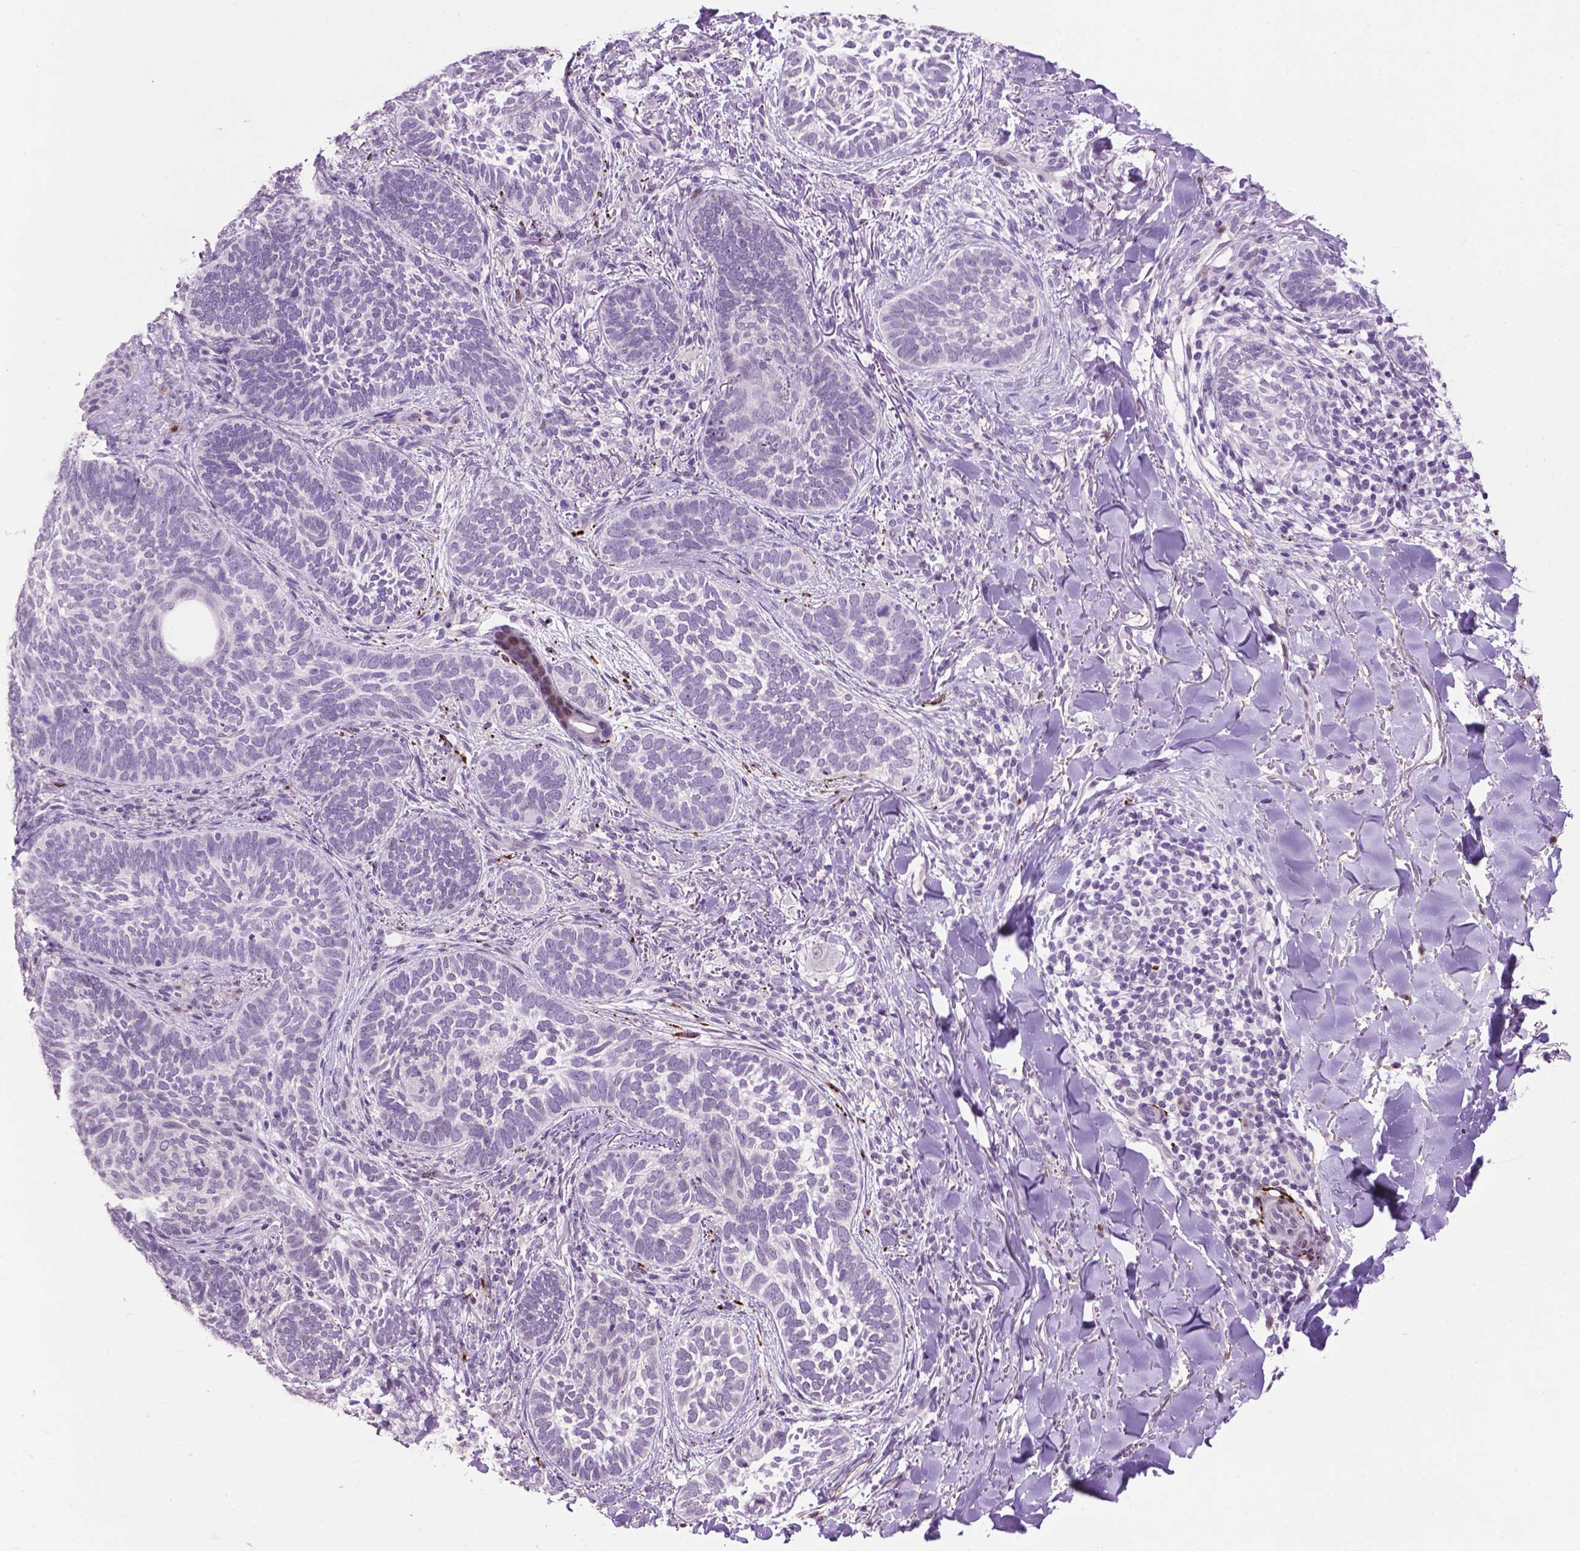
{"staining": {"intensity": "negative", "quantity": "none", "location": "none"}, "tissue": "skin cancer", "cell_type": "Tumor cells", "image_type": "cancer", "snomed": [{"axis": "morphology", "description": "Normal tissue, NOS"}, {"axis": "morphology", "description": "Basal cell carcinoma"}, {"axis": "topography", "description": "Skin"}], "caption": "There is no significant expression in tumor cells of skin cancer (basal cell carcinoma). (Stains: DAB immunohistochemistry (IHC) with hematoxylin counter stain, Microscopy: brightfield microscopy at high magnification).", "gene": "TH", "patient": {"sex": "male", "age": 46}}